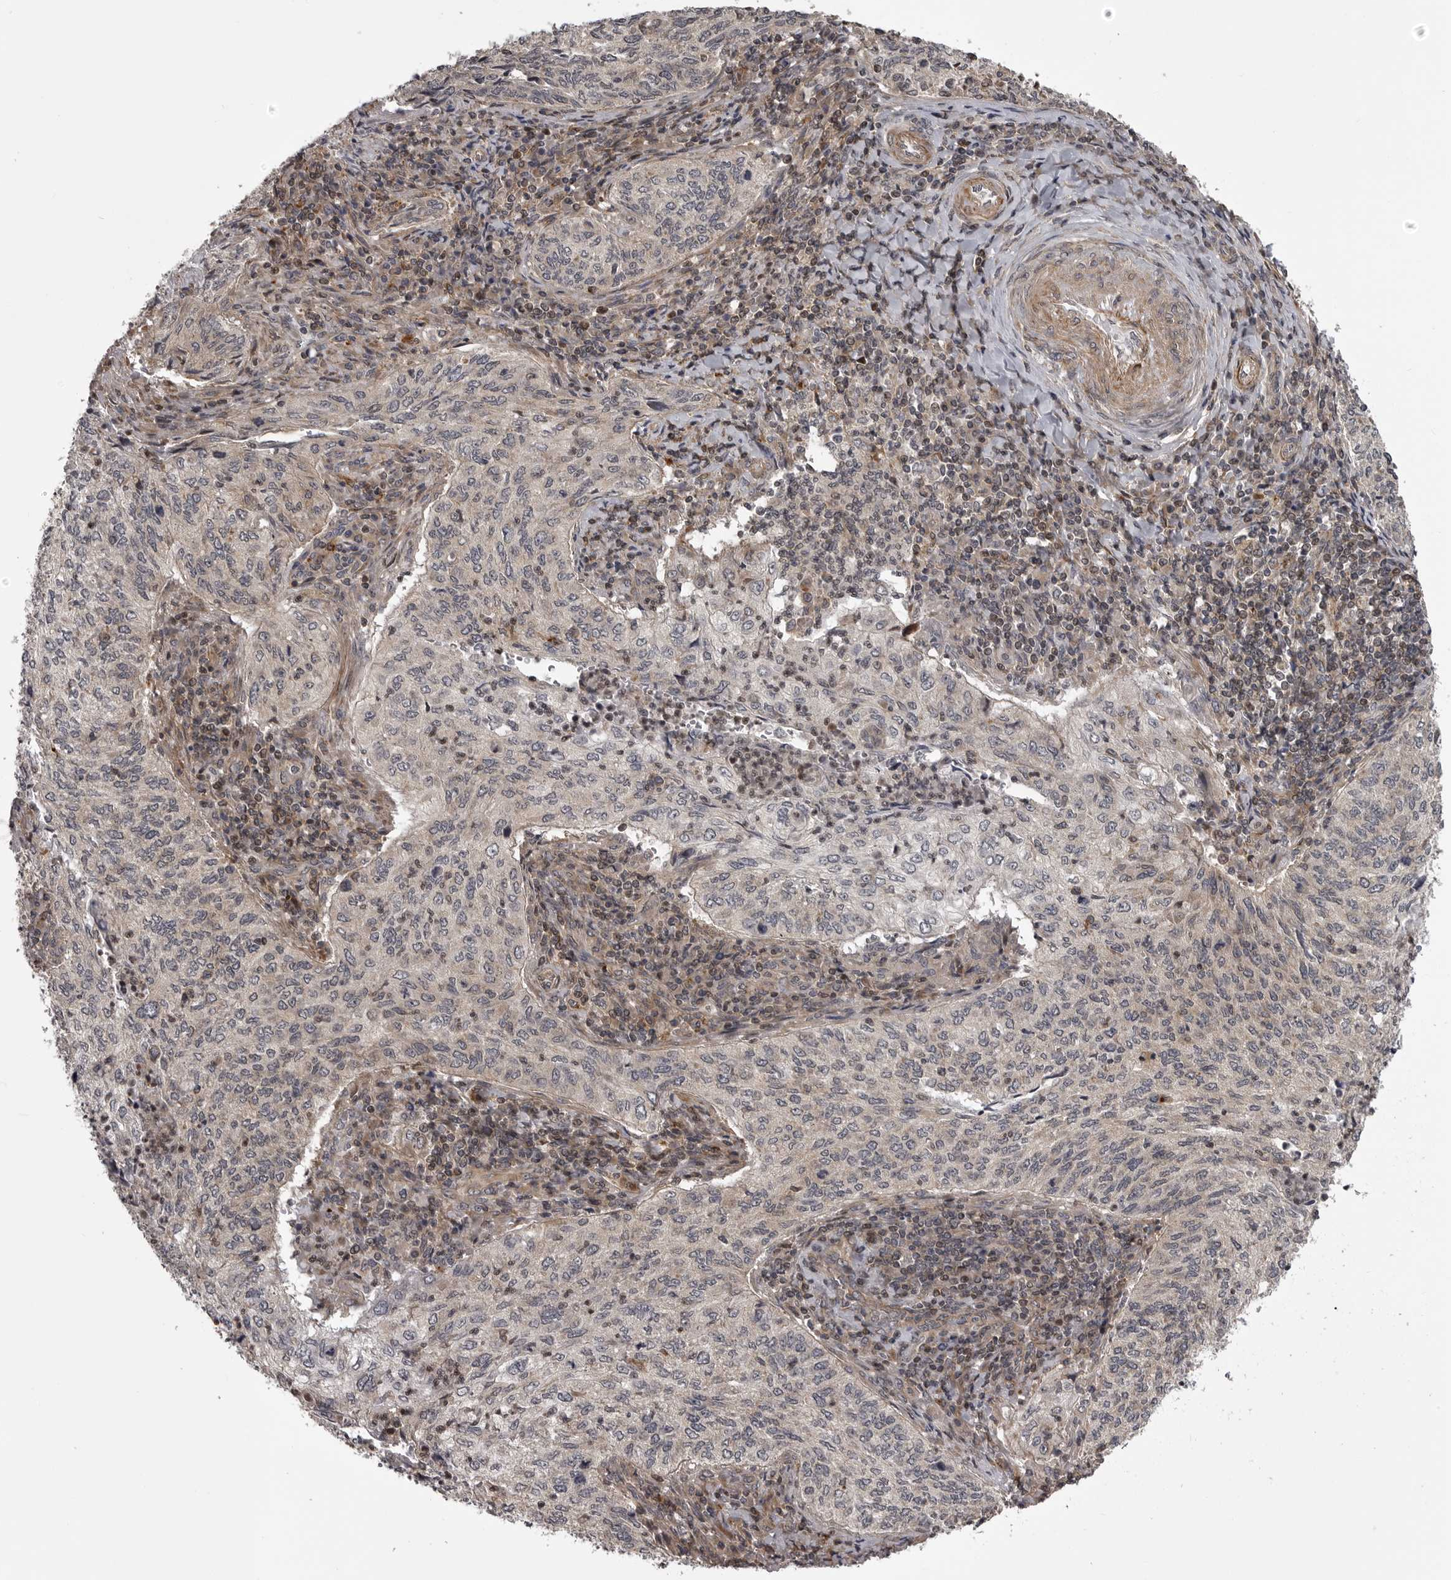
{"staining": {"intensity": "negative", "quantity": "none", "location": "none"}, "tissue": "cervical cancer", "cell_type": "Tumor cells", "image_type": "cancer", "snomed": [{"axis": "morphology", "description": "Squamous cell carcinoma, NOS"}, {"axis": "topography", "description": "Cervix"}], "caption": "A micrograph of human cervical squamous cell carcinoma is negative for staining in tumor cells.", "gene": "ZNRF1", "patient": {"sex": "female", "age": 30}}